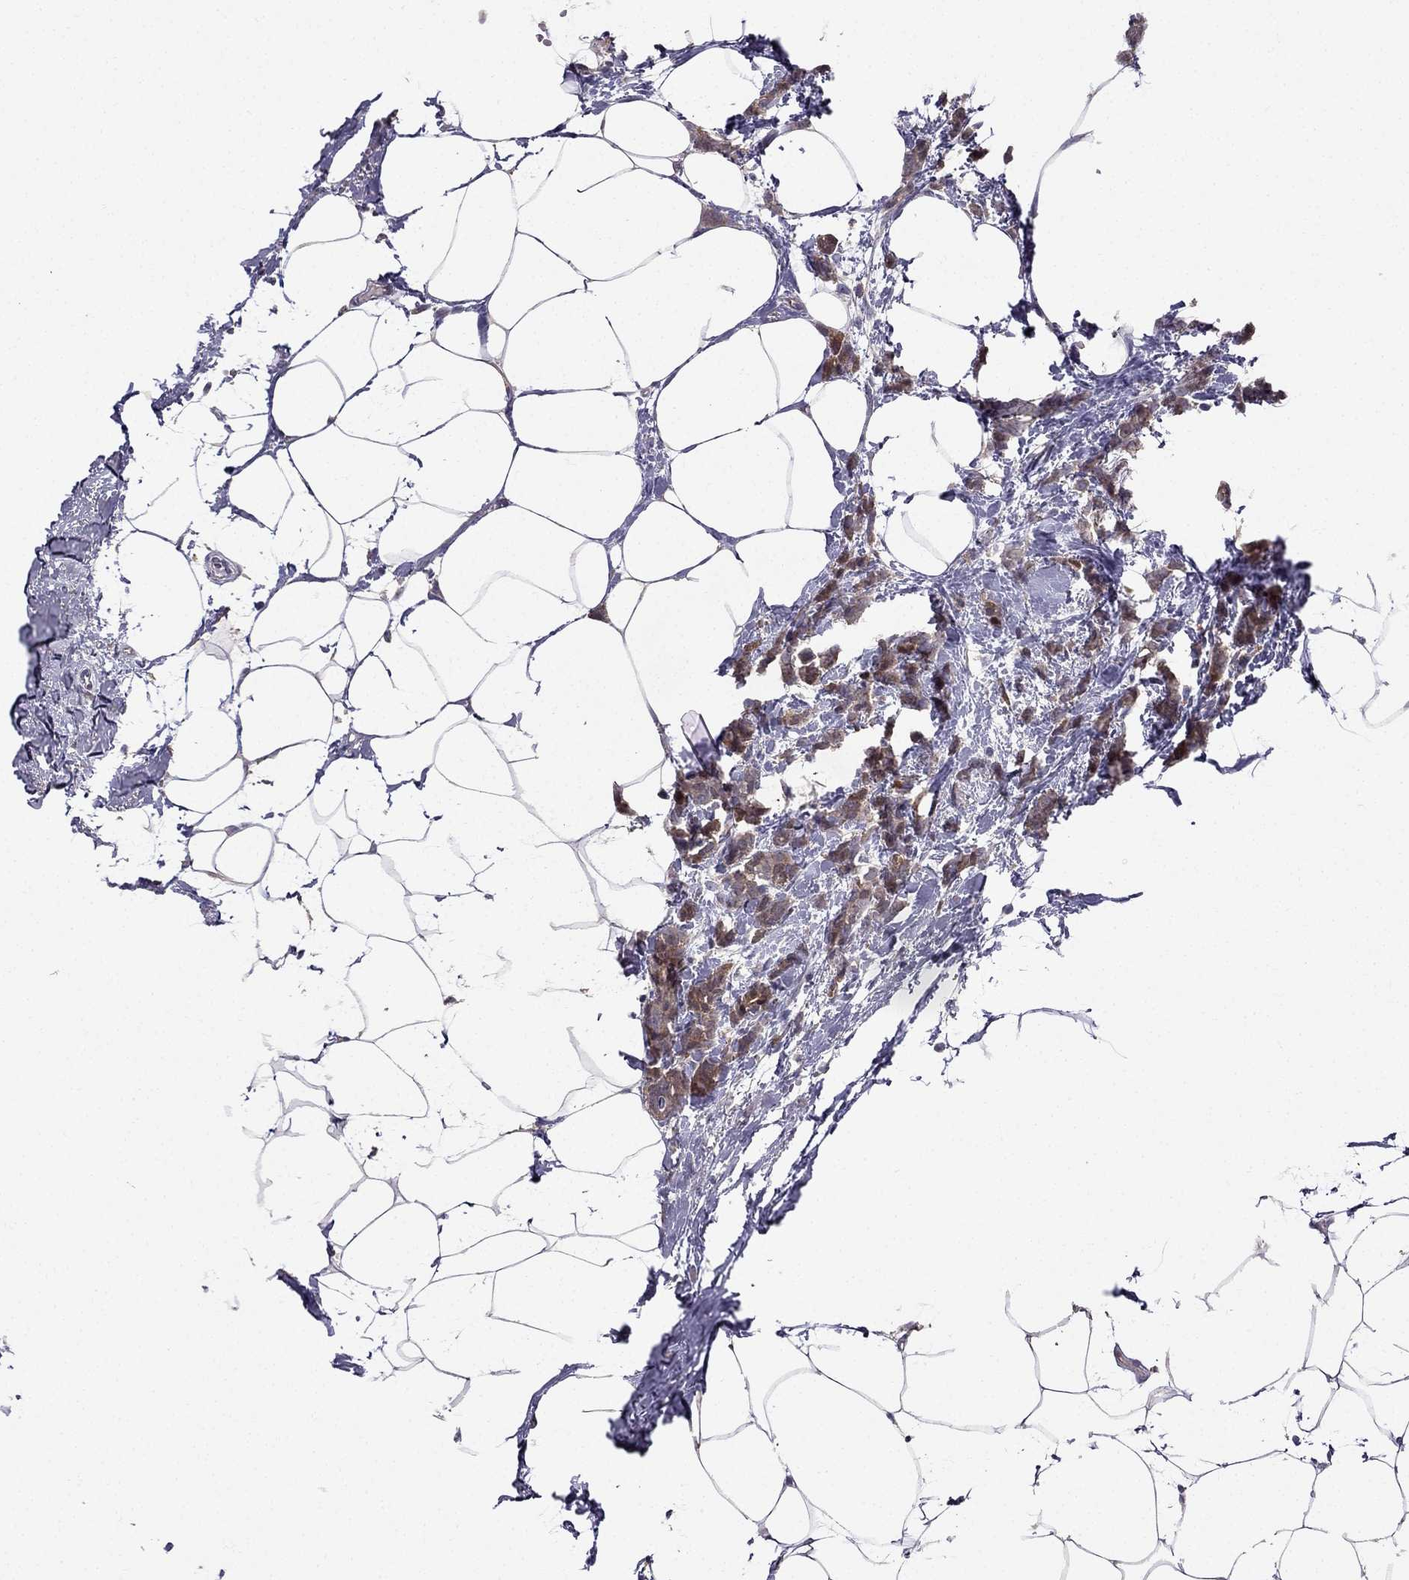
{"staining": {"intensity": "moderate", "quantity": "25%-75%", "location": "cytoplasmic/membranous"}, "tissue": "breast cancer", "cell_type": "Tumor cells", "image_type": "cancer", "snomed": [{"axis": "morphology", "description": "Duct carcinoma"}, {"axis": "topography", "description": "Breast"}], "caption": "Immunohistochemical staining of human breast cancer displays moderate cytoplasmic/membranous protein expression in about 25%-75% of tumor cells.", "gene": "AS3MT", "patient": {"sex": "female", "age": 40}}